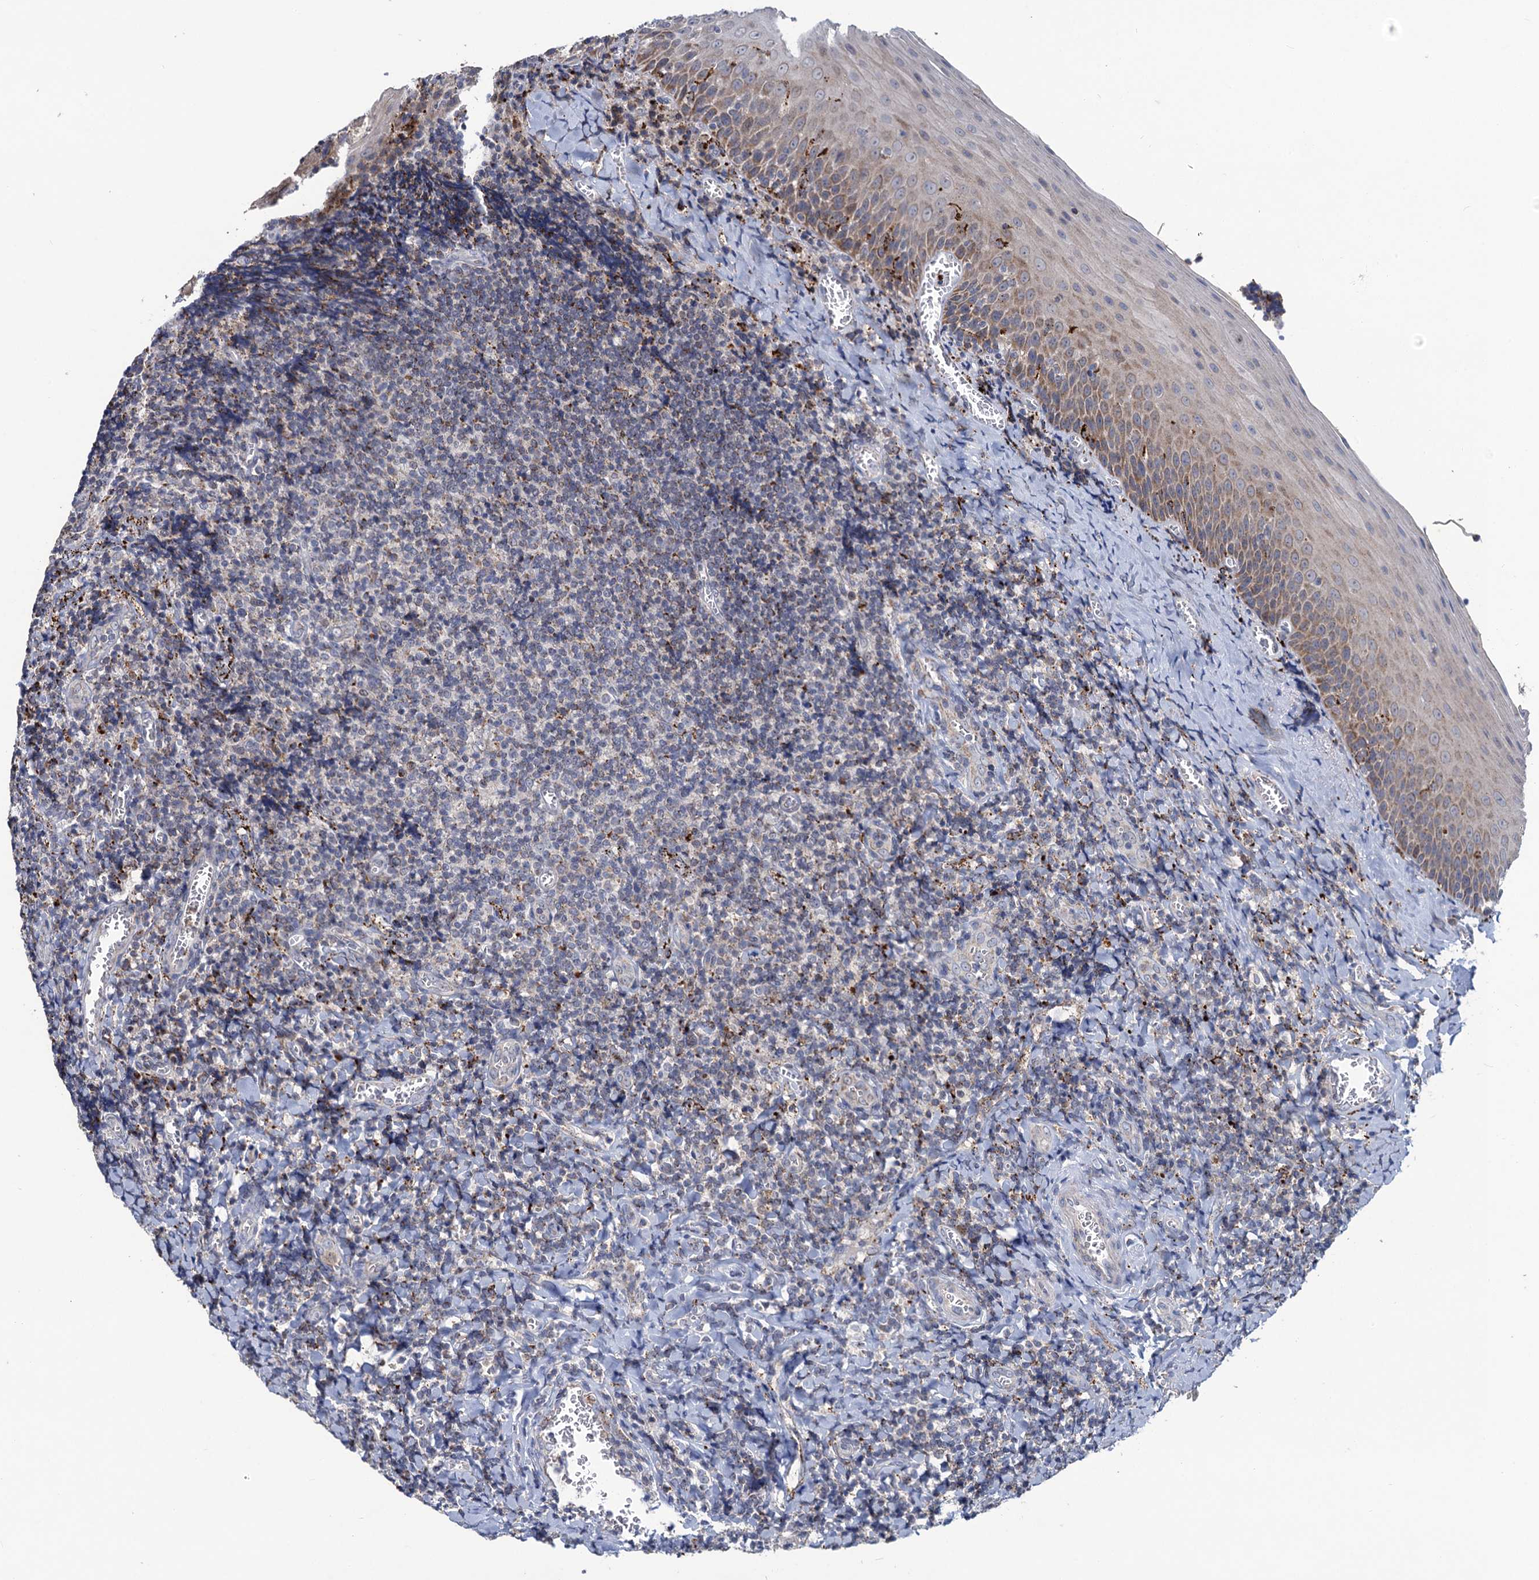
{"staining": {"intensity": "negative", "quantity": "none", "location": "none"}, "tissue": "tonsil", "cell_type": "Germinal center cells", "image_type": "normal", "snomed": [{"axis": "morphology", "description": "Normal tissue, NOS"}, {"axis": "topography", "description": "Tonsil"}], "caption": "Immunohistochemical staining of benign human tonsil reveals no significant expression in germinal center cells. (DAB immunohistochemistry with hematoxylin counter stain).", "gene": "ANKS3", "patient": {"sex": "male", "age": 27}}